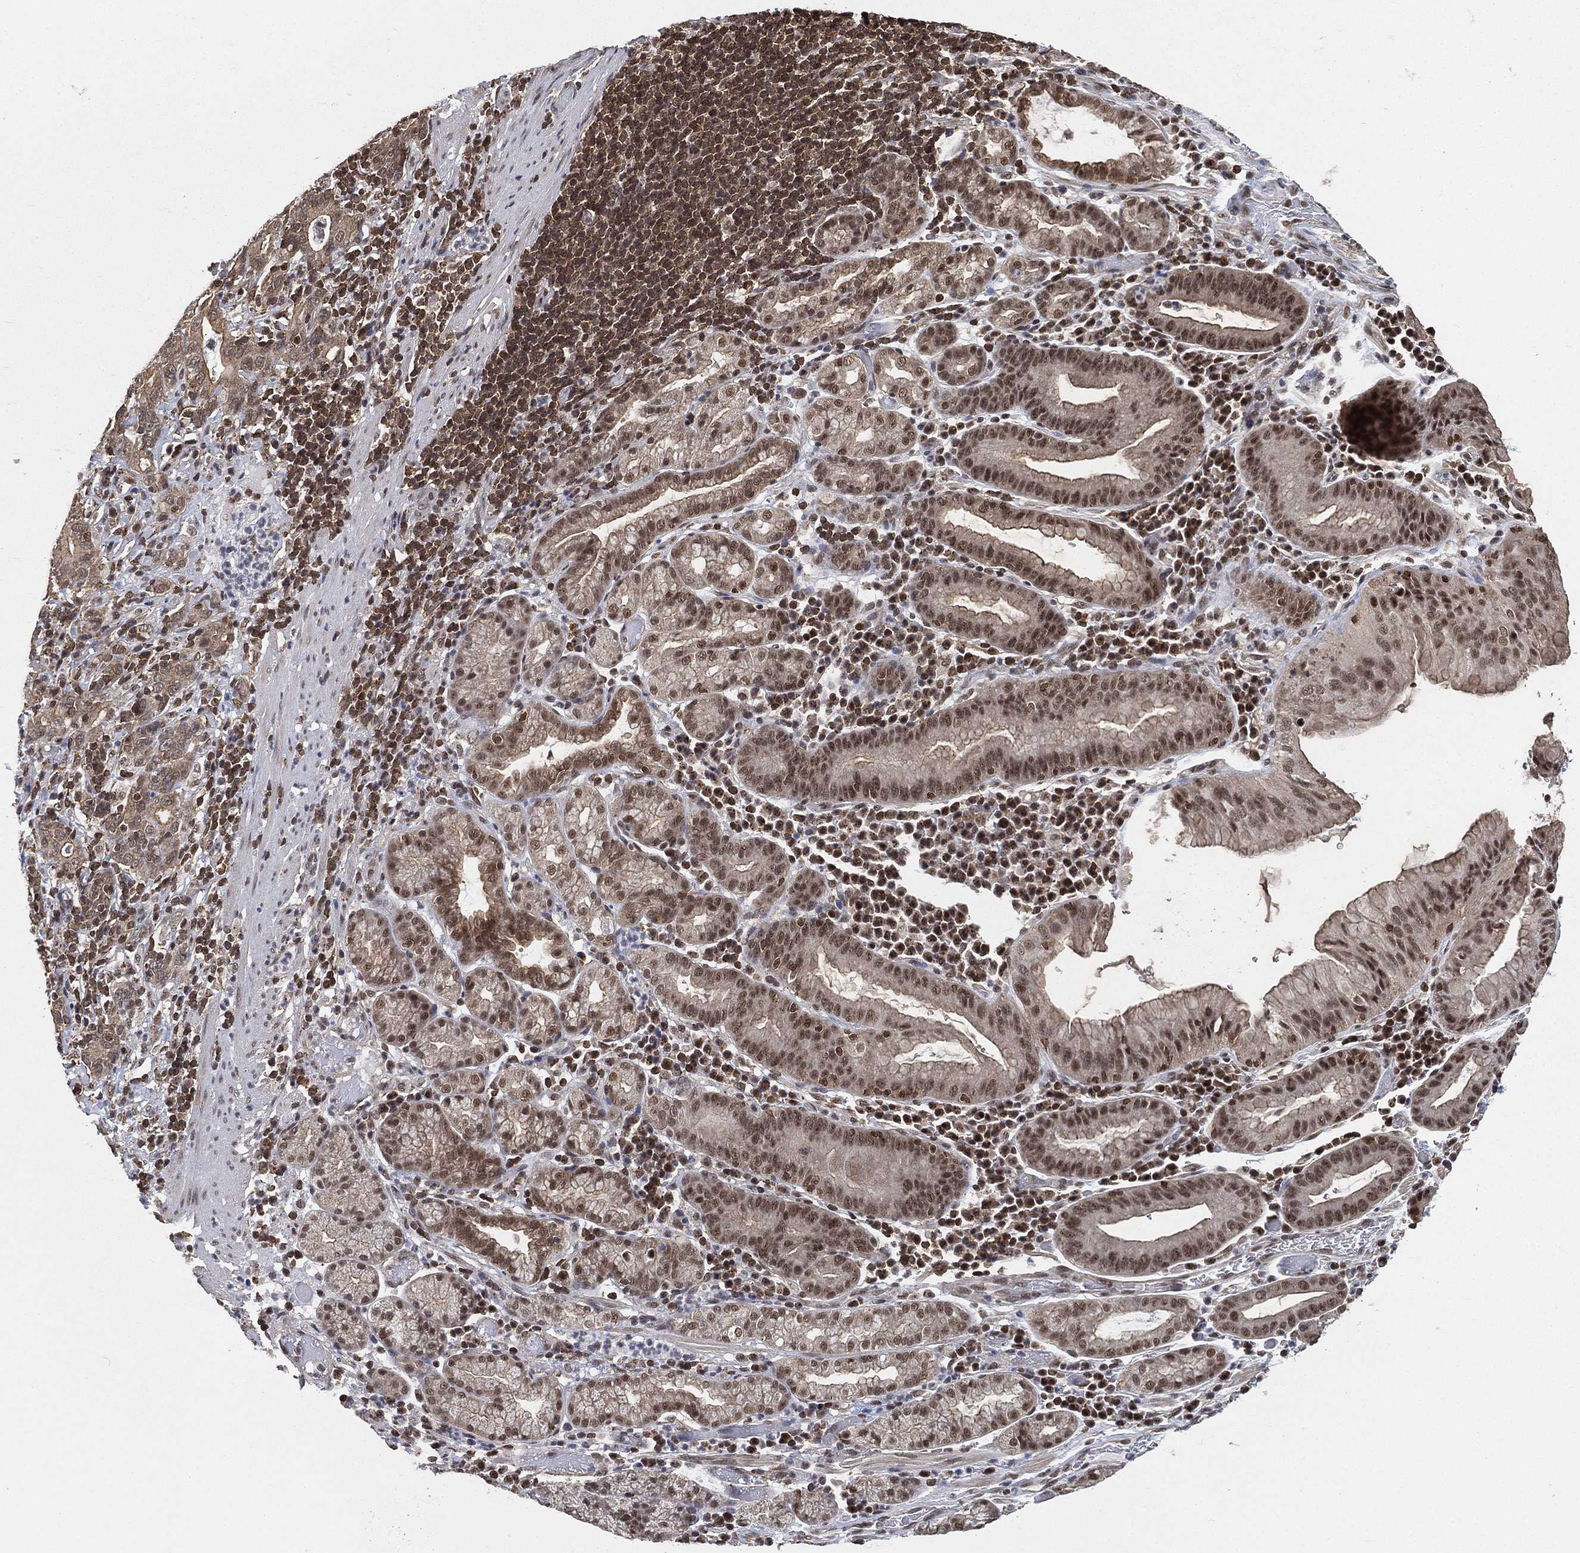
{"staining": {"intensity": "moderate", "quantity": "25%-75%", "location": "nuclear"}, "tissue": "stomach cancer", "cell_type": "Tumor cells", "image_type": "cancer", "snomed": [{"axis": "morphology", "description": "Adenocarcinoma, NOS"}, {"axis": "topography", "description": "Stomach"}], "caption": "Stomach cancer (adenocarcinoma) stained with immunohistochemistry (IHC) shows moderate nuclear positivity in about 25%-75% of tumor cells.", "gene": "RSRC2", "patient": {"sex": "male", "age": 79}}